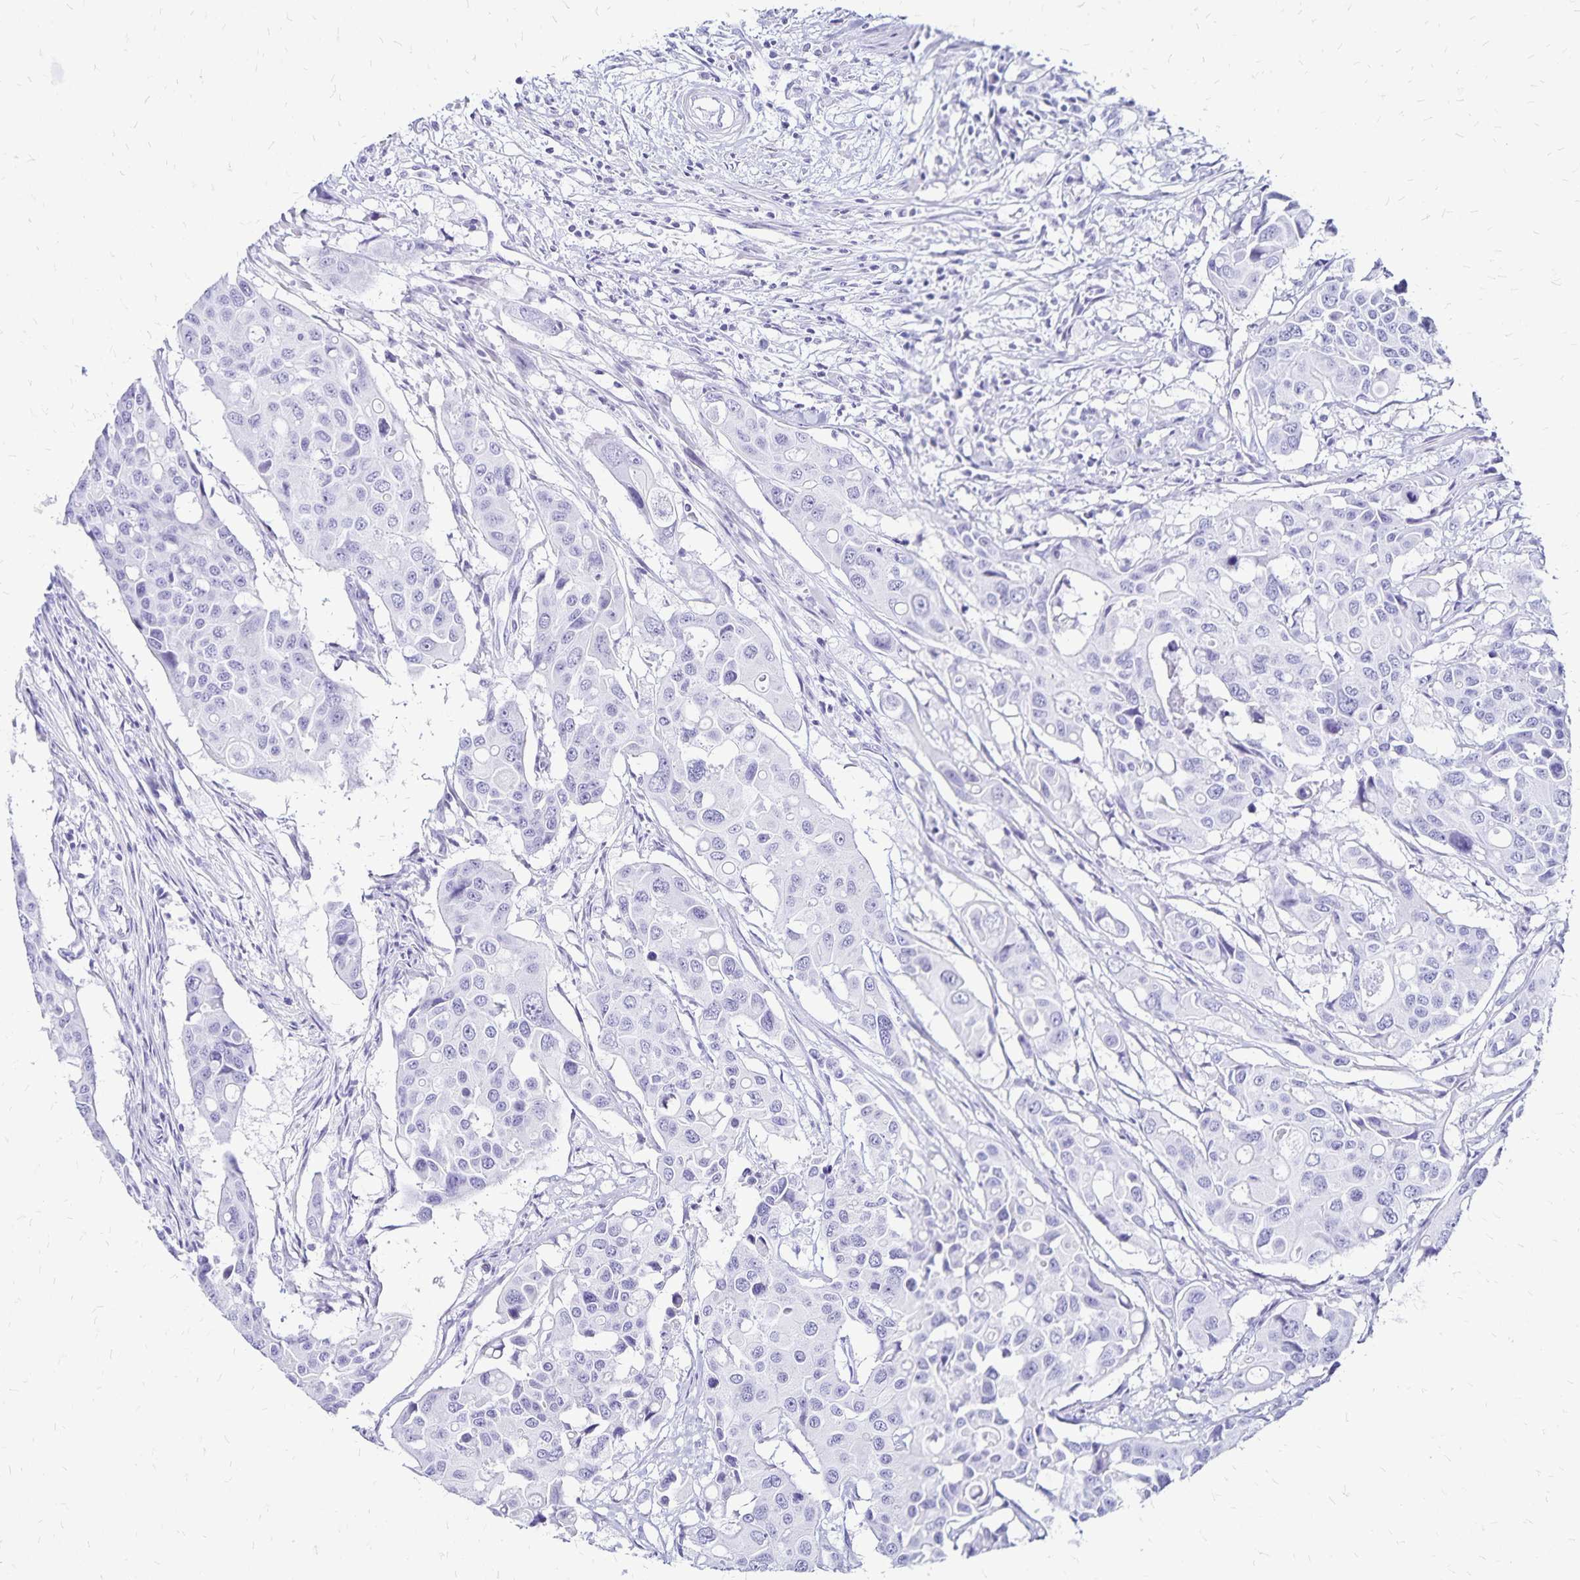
{"staining": {"intensity": "negative", "quantity": "none", "location": "none"}, "tissue": "colorectal cancer", "cell_type": "Tumor cells", "image_type": "cancer", "snomed": [{"axis": "morphology", "description": "Adenocarcinoma, NOS"}, {"axis": "topography", "description": "Colon"}], "caption": "Tumor cells show no significant protein positivity in colorectal cancer.", "gene": "LIN28B", "patient": {"sex": "male", "age": 77}}